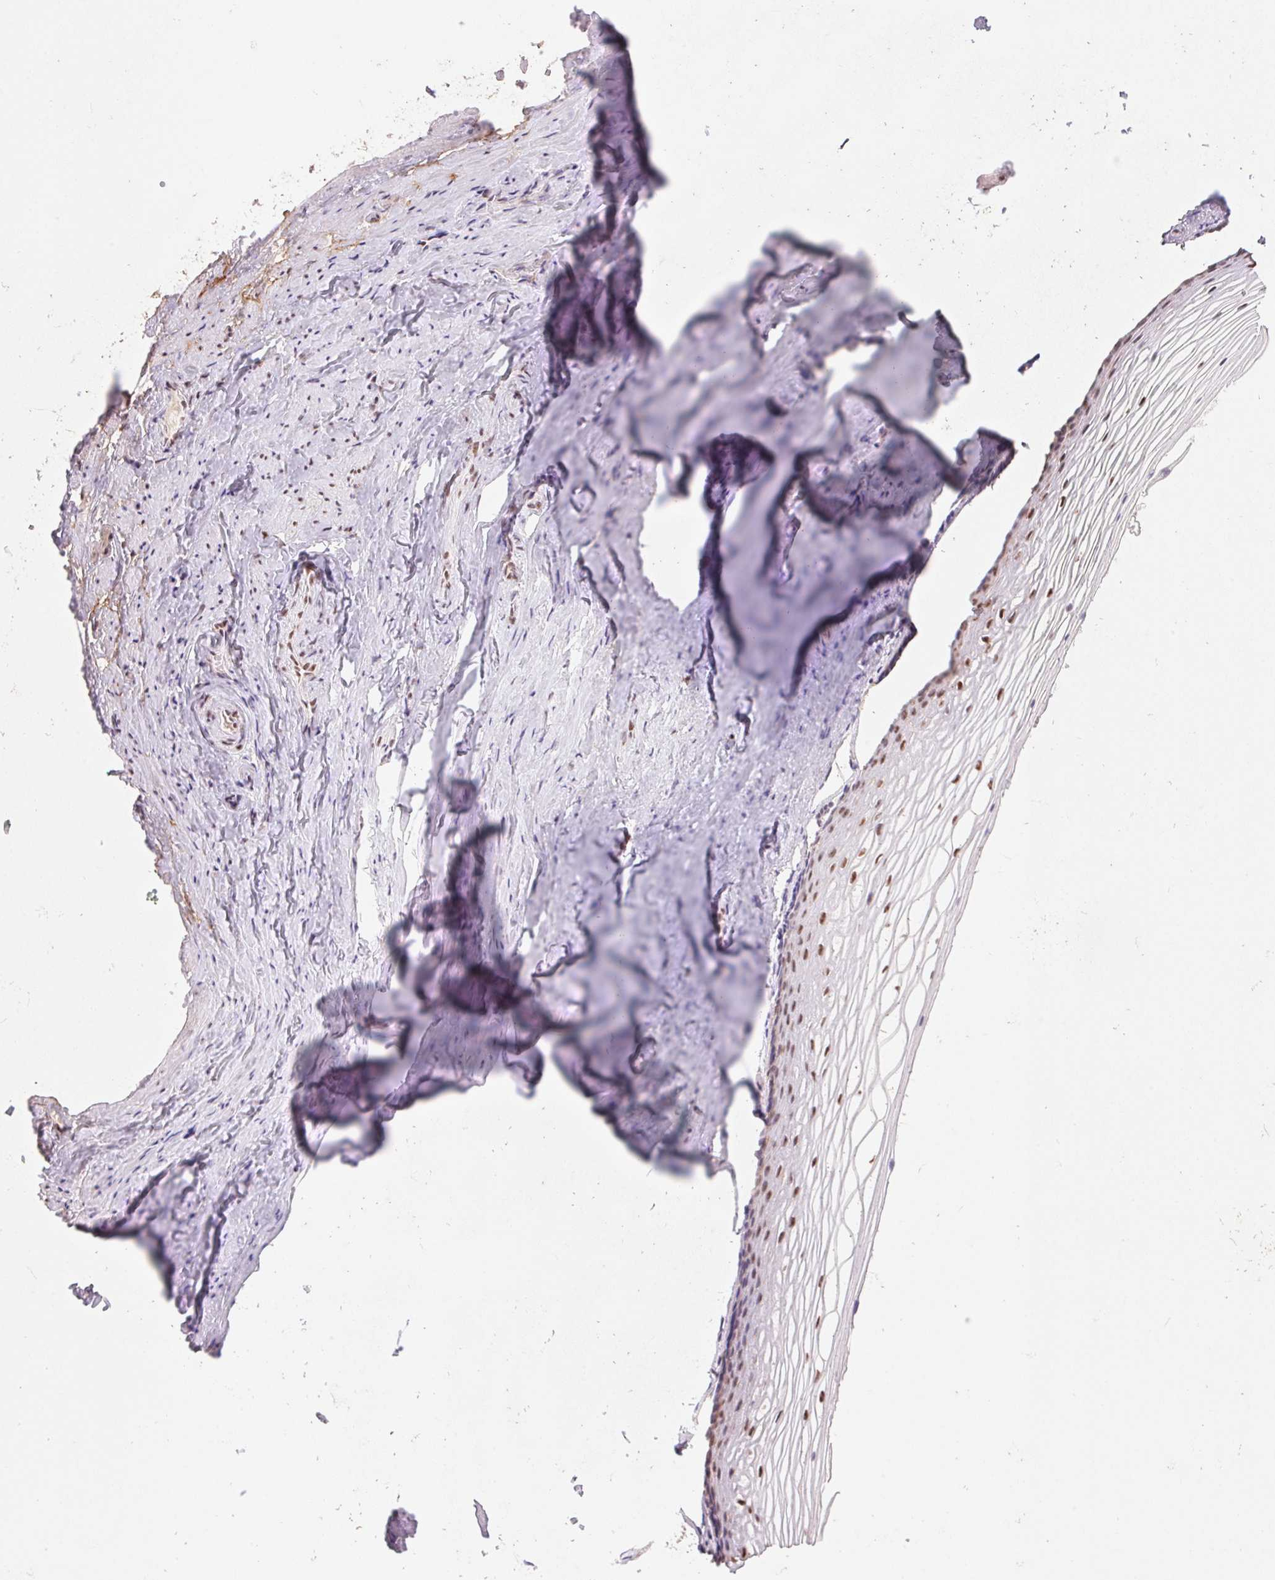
{"staining": {"intensity": "moderate", "quantity": ">75%", "location": "nuclear"}, "tissue": "vagina", "cell_type": "Squamous epithelial cells", "image_type": "normal", "snomed": [{"axis": "morphology", "description": "Normal tissue, NOS"}, {"axis": "topography", "description": "Vagina"}], "caption": "IHC photomicrograph of unremarkable vagina: human vagina stained using IHC demonstrates medium levels of moderate protein expression localized specifically in the nuclear of squamous epithelial cells, appearing as a nuclear brown color.", "gene": "SNRPG", "patient": {"sex": "female", "age": 52}}